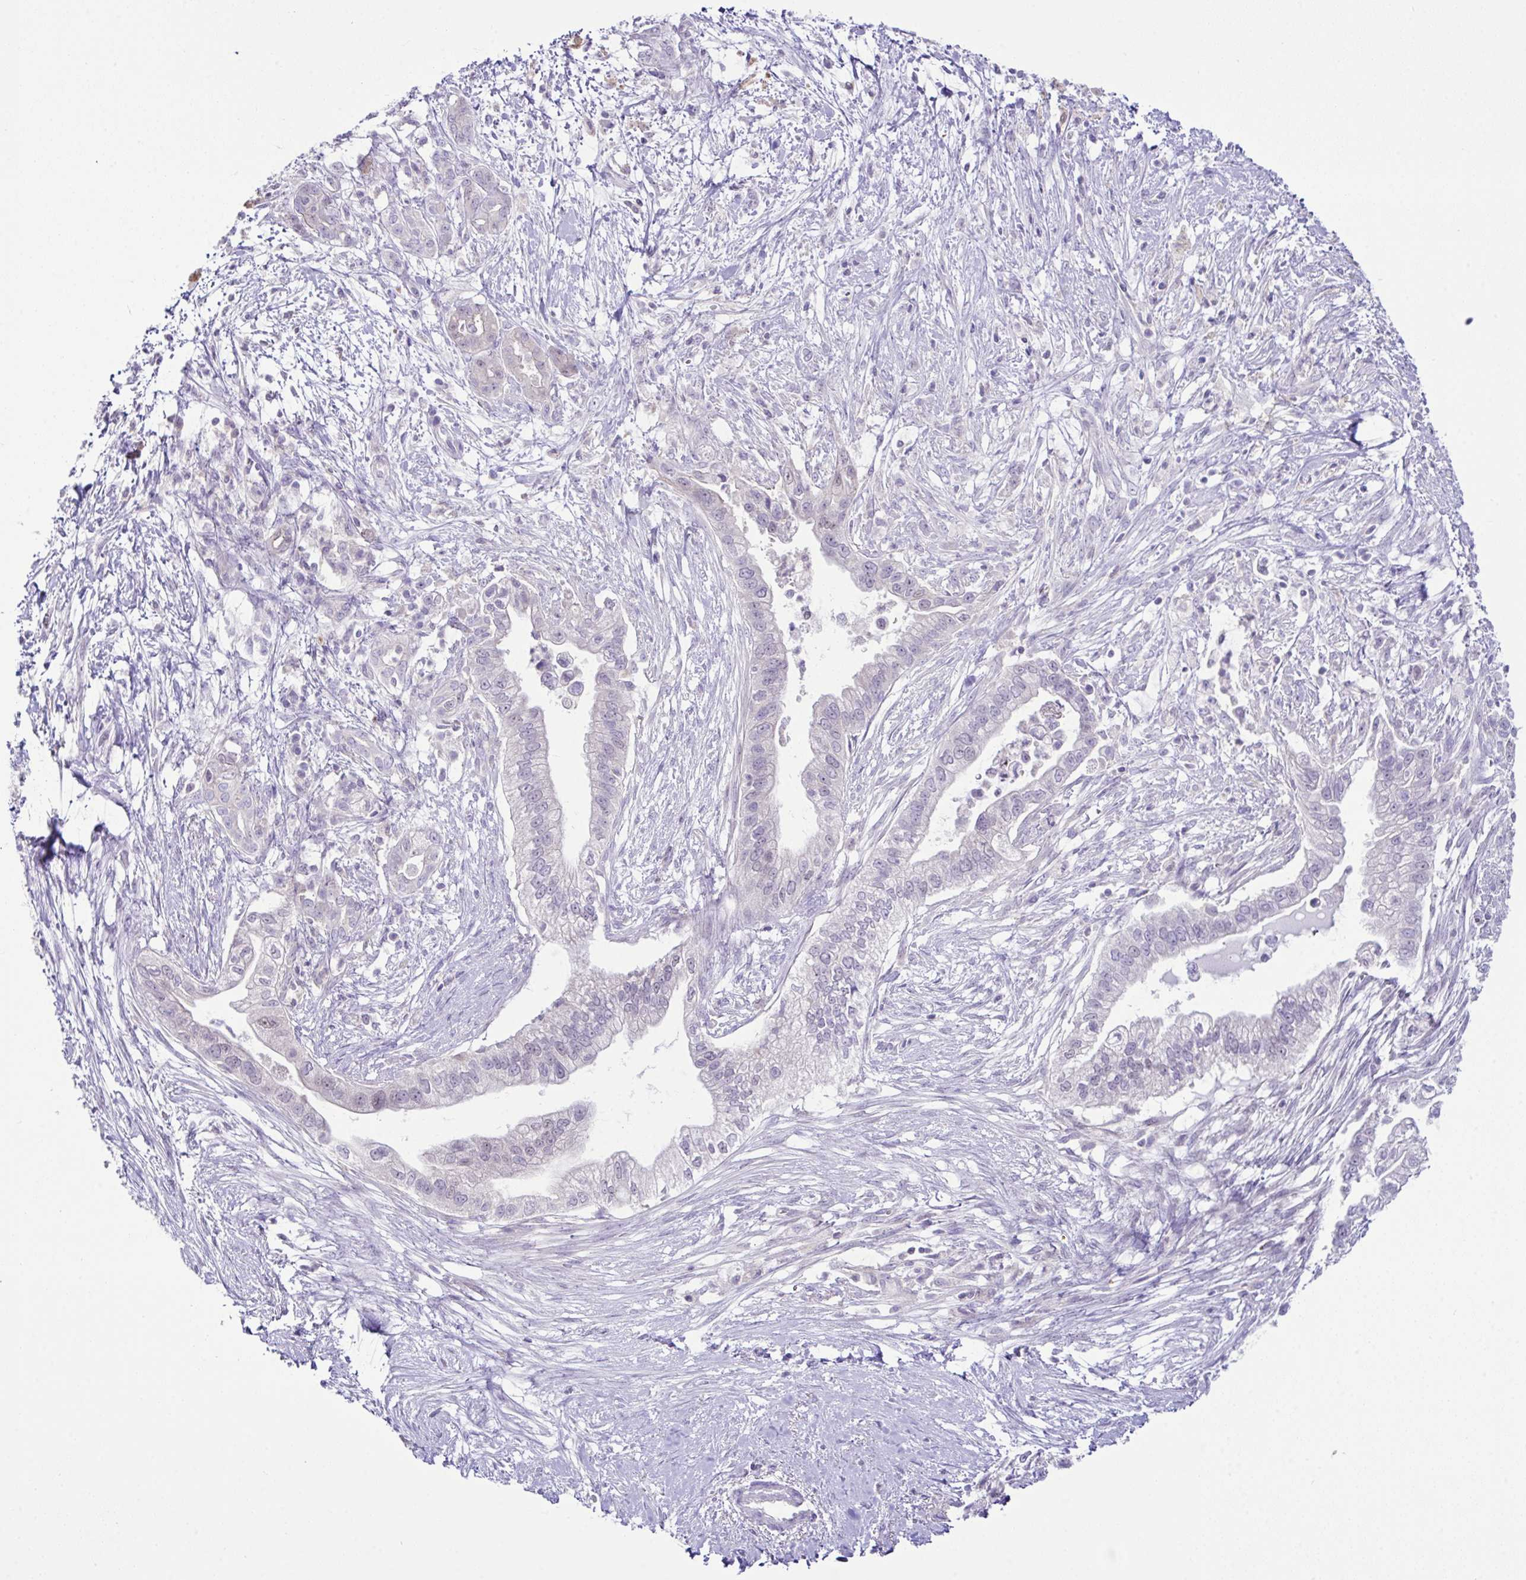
{"staining": {"intensity": "weak", "quantity": "25%-75%", "location": "nuclear"}, "tissue": "pancreatic cancer", "cell_type": "Tumor cells", "image_type": "cancer", "snomed": [{"axis": "morphology", "description": "Adenocarcinoma, NOS"}, {"axis": "topography", "description": "Pancreas"}], "caption": "A histopathology image of human adenocarcinoma (pancreatic) stained for a protein displays weak nuclear brown staining in tumor cells. (Stains: DAB in brown, nuclei in blue, Microscopy: brightfield microscopy at high magnification).", "gene": "D2HGDH", "patient": {"sex": "male", "age": 70}}